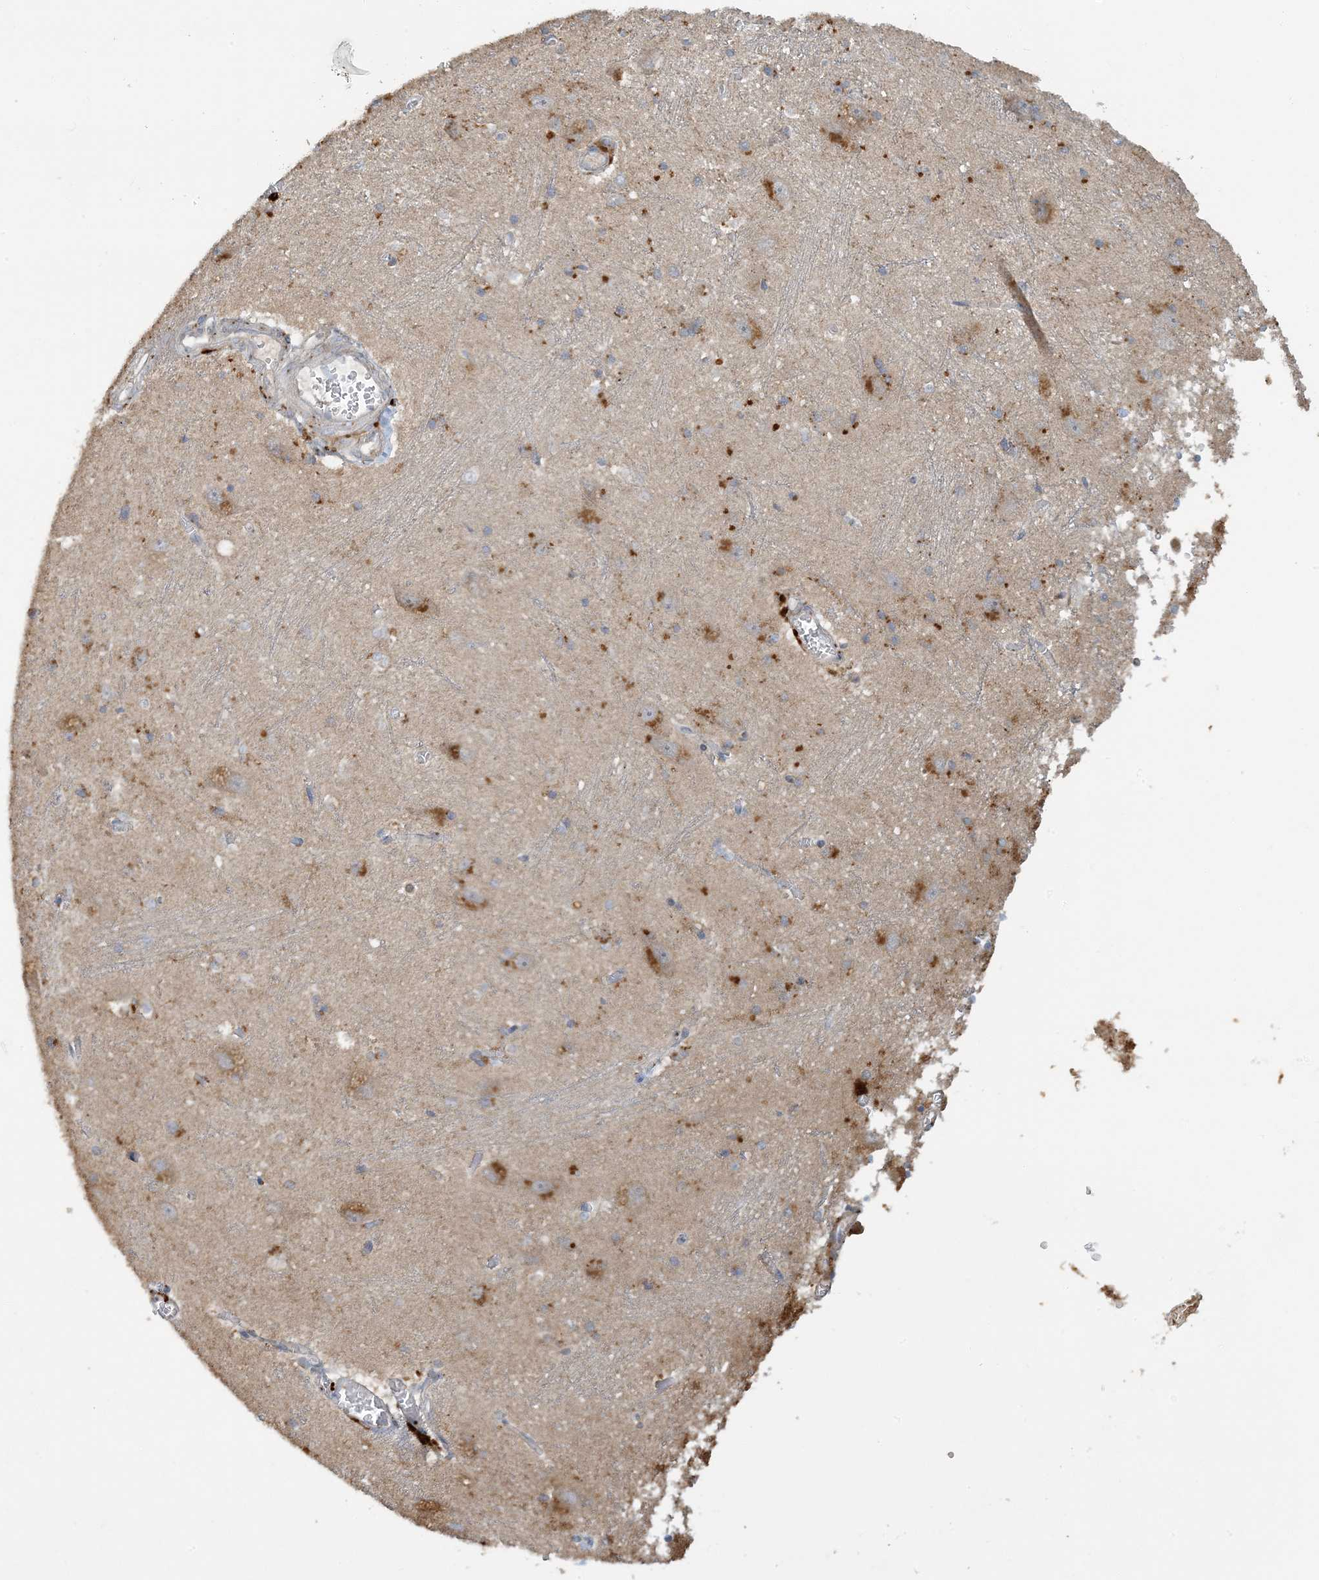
{"staining": {"intensity": "strong", "quantity": "<25%", "location": "cytoplasmic/membranous"}, "tissue": "caudate", "cell_type": "Glial cells", "image_type": "normal", "snomed": [{"axis": "morphology", "description": "Normal tissue, NOS"}, {"axis": "topography", "description": "Lateral ventricle wall"}], "caption": "Protein expression analysis of unremarkable caudate reveals strong cytoplasmic/membranous expression in approximately <25% of glial cells. (IHC, brightfield microscopy, high magnification).", "gene": "LTN1", "patient": {"sex": "male", "age": 37}}